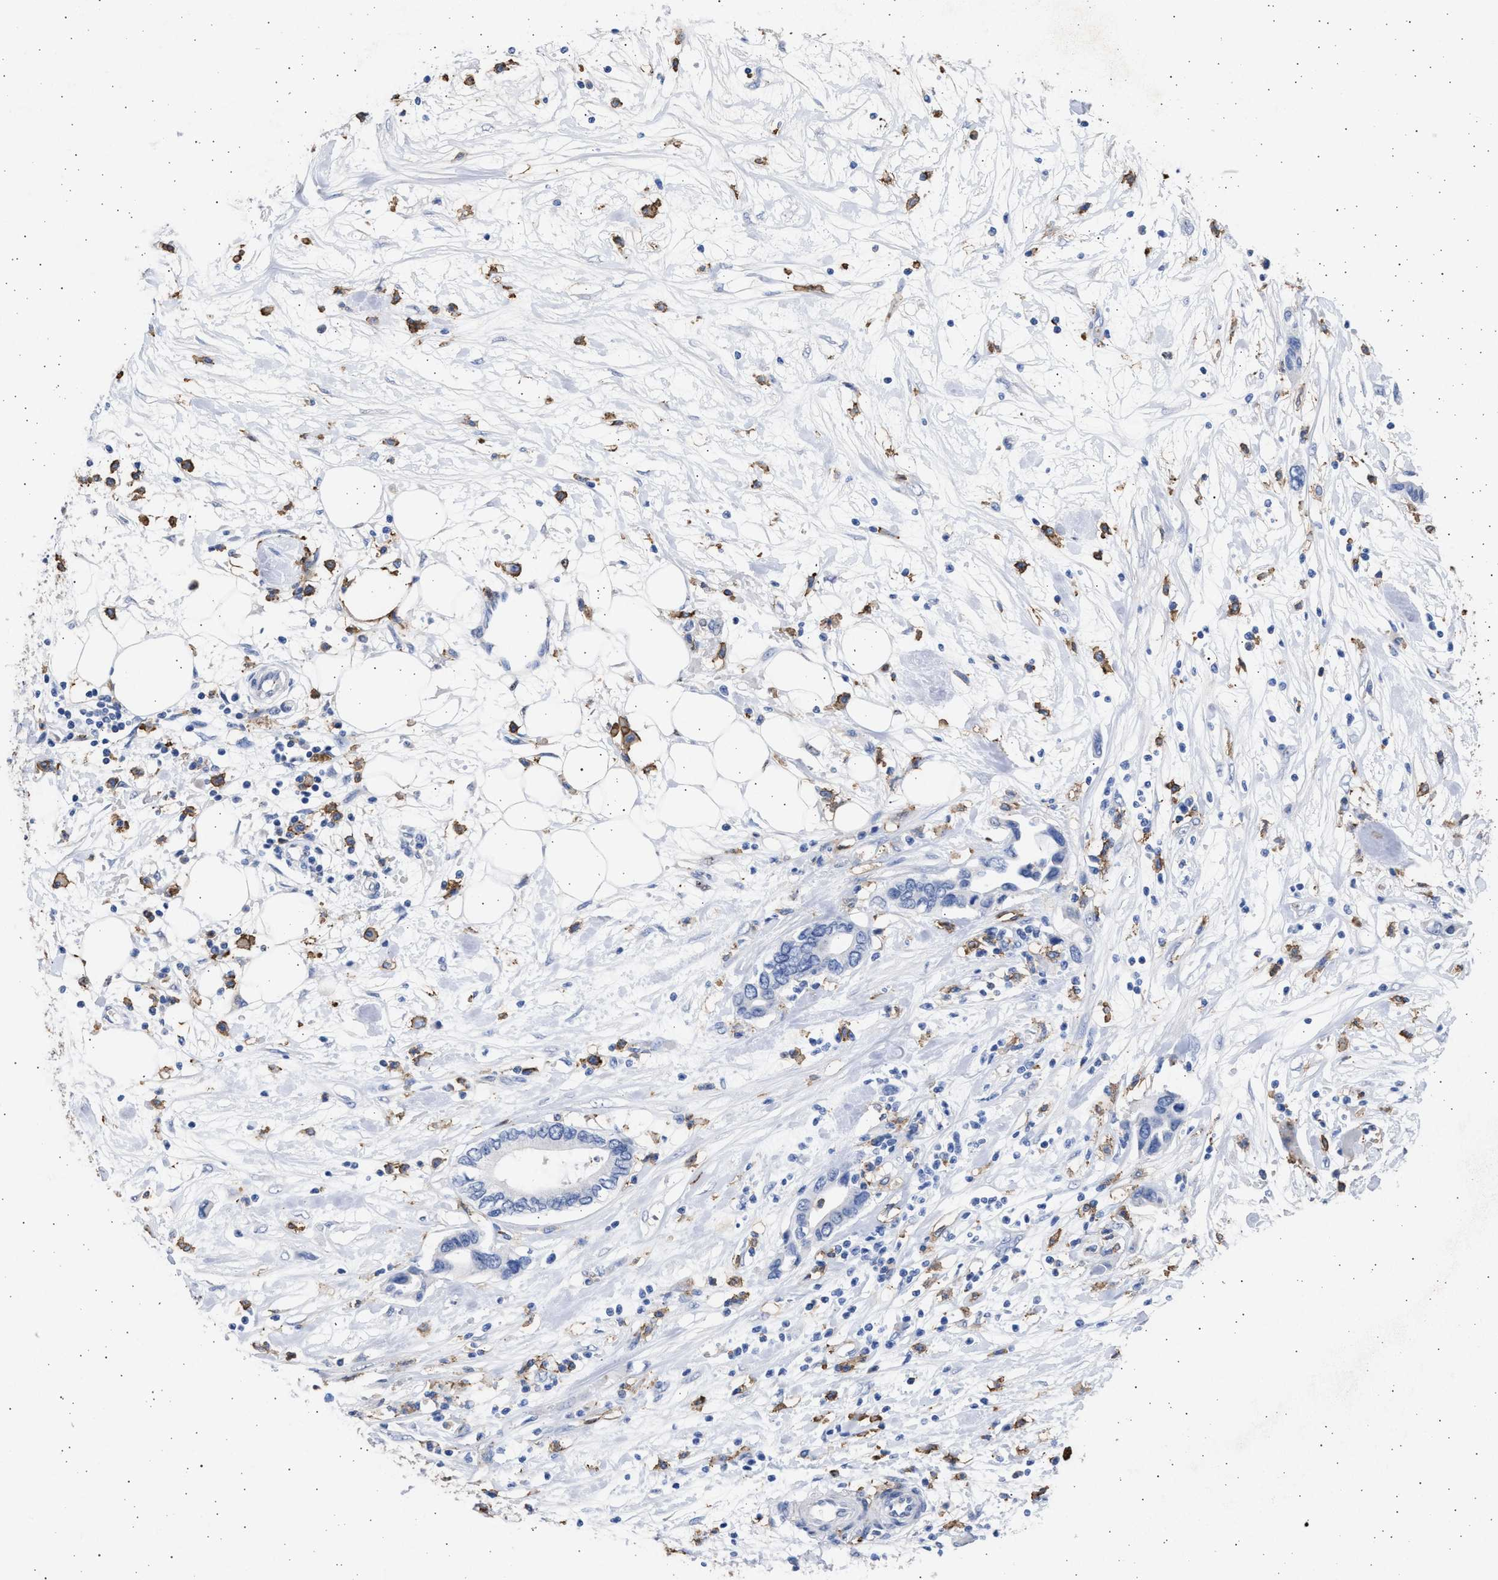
{"staining": {"intensity": "negative", "quantity": "none", "location": "none"}, "tissue": "pancreatic cancer", "cell_type": "Tumor cells", "image_type": "cancer", "snomed": [{"axis": "morphology", "description": "Adenocarcinoma, NOS"}, {"axis": "topography", "description": "Pancreas"}], "caption": "Human pancreatic adenocarcinoma stained for a protein using immunohistochemistry (IHC) exhibits no expression in tumor cells.", "gene": "FCER1A", "patient": {"sex": "female", "age": 57}}